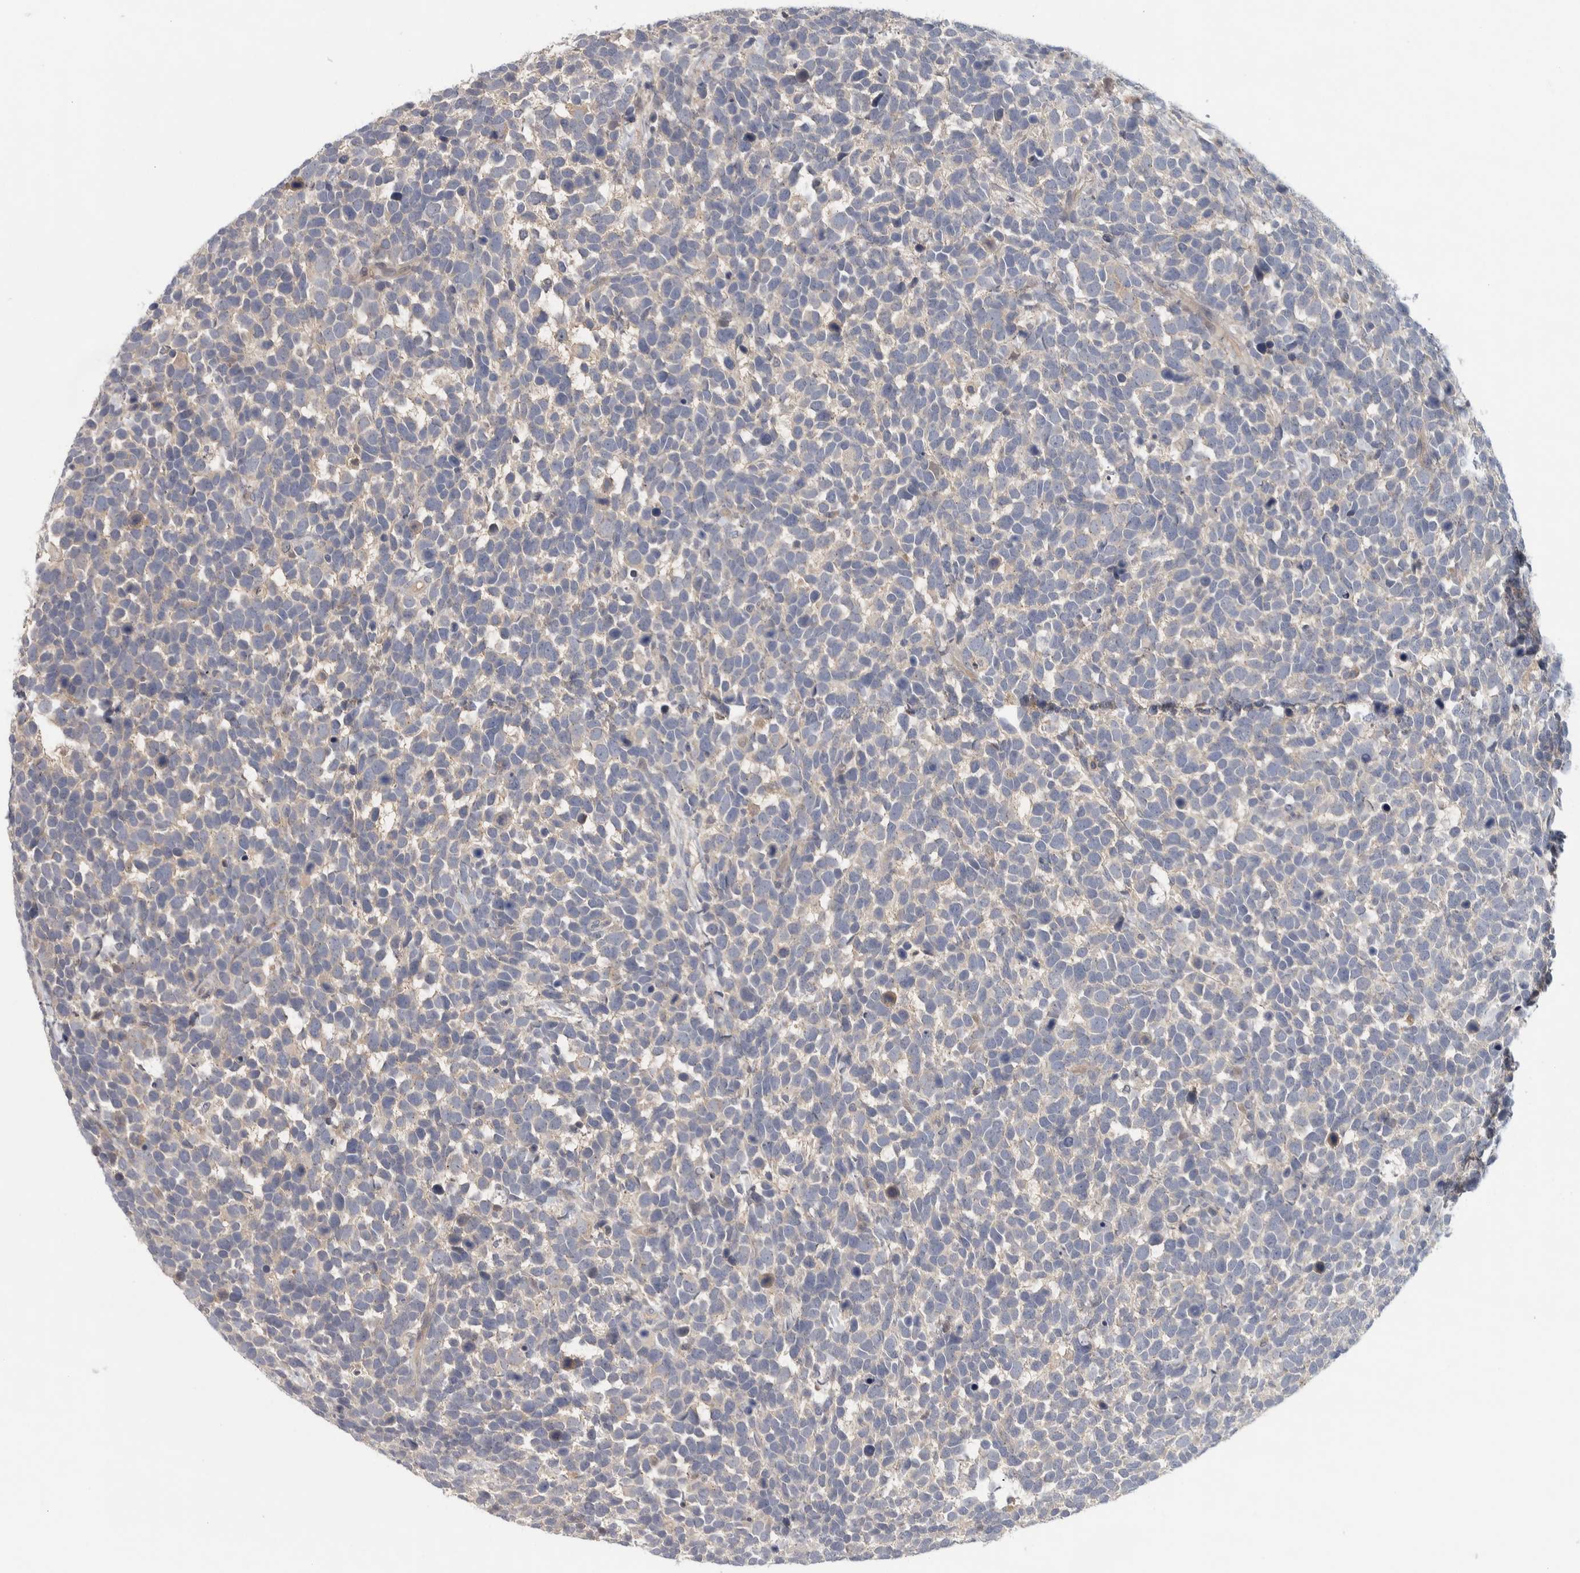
{"staining": {"intensity": "weak", "quantity": "<25%", "location": "cytoplasmic/membranous"}, "tissue": "urothelial cancer", "cell_type": "Tumor cells", "image_type": "cancer", "snomed": [{"axis": "morphology", "description": "Urothelial carcinoma, High grade"}, {"axis": "topography", "description": "Urinary bladder"}], "caption": "Protein analysis of high-grade urothelial carcinoma reveals no significant positivity in tumor cells. (Brightfield microscopy of DAB (3,3'-diaminobenzidine) IHC at high magnification).", "gene": "ADPRM", "patient": {"sex": "female", "age": 82}}